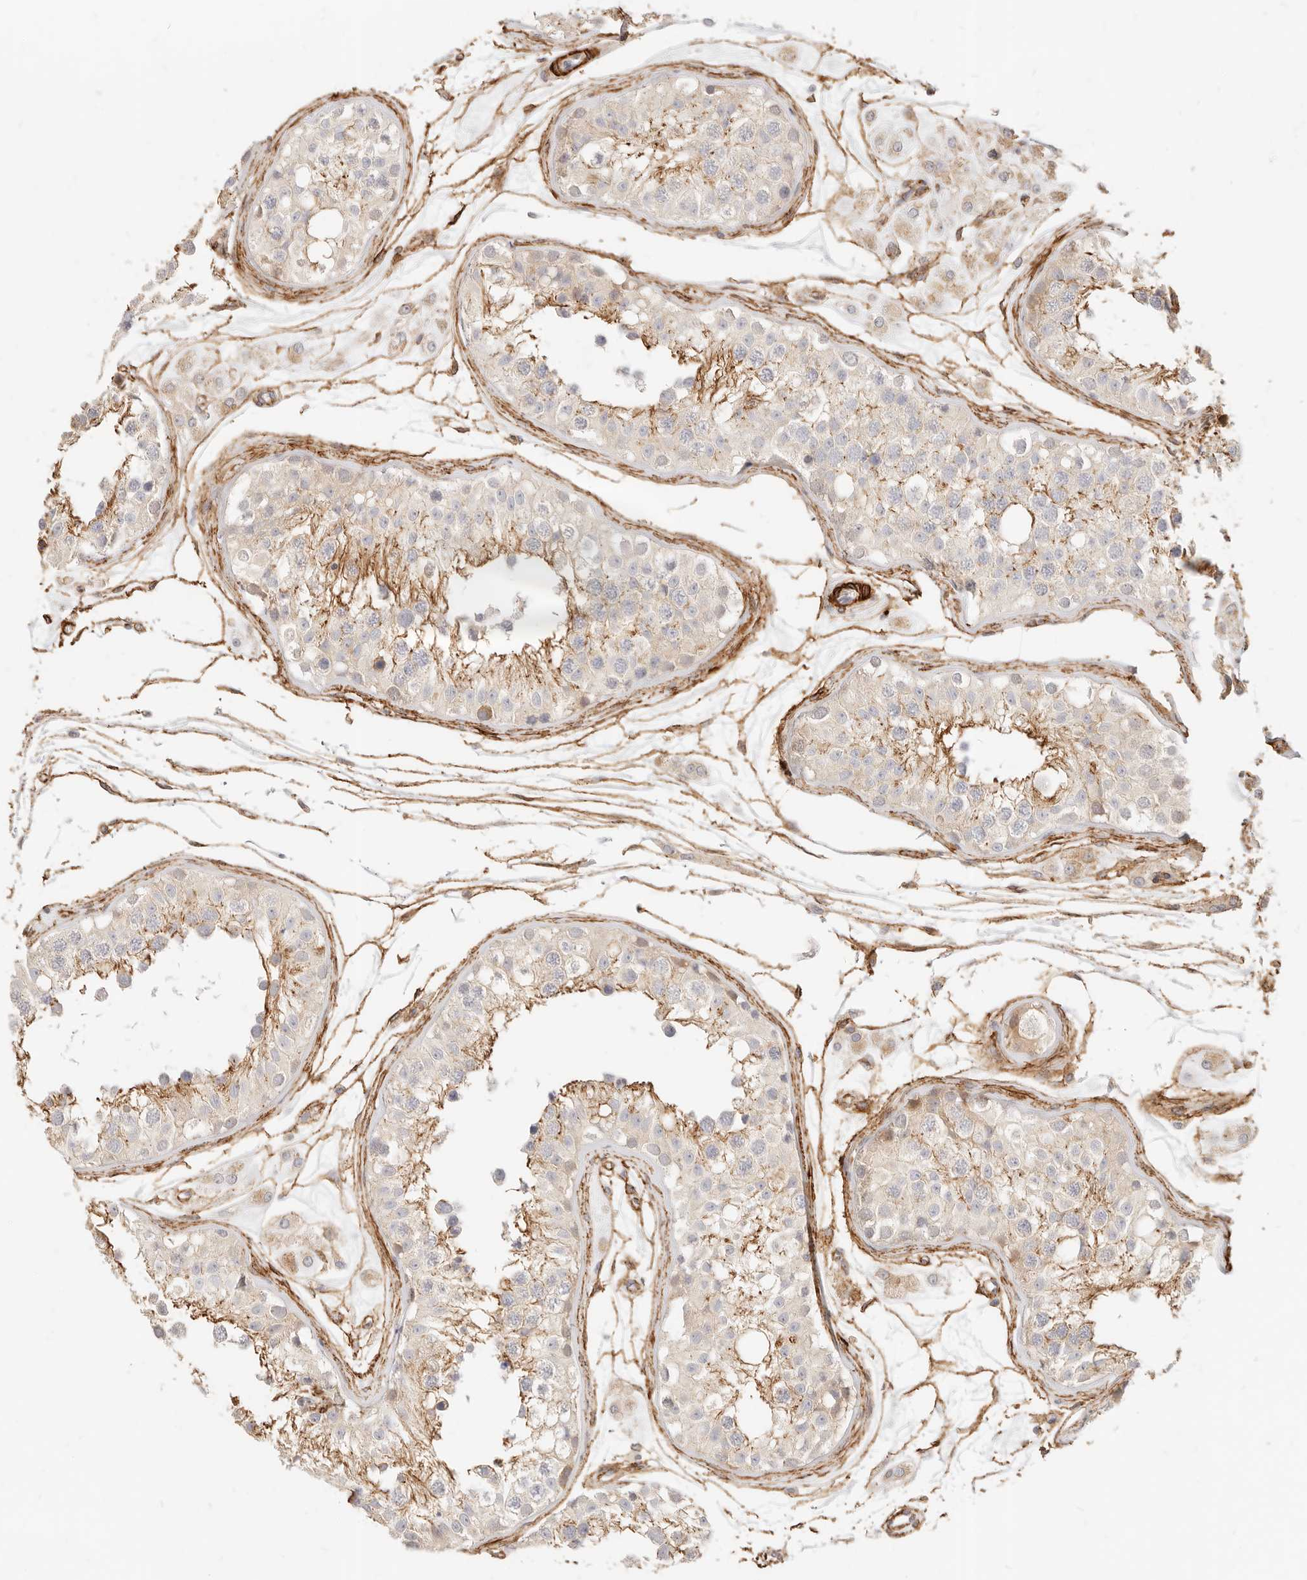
{"staining": {"intensity": "moderate", "quantity": "<25%", "location": "cytoplasmic/membranous"}, "tissue": "testis", "cell_type": "Cells in seminiferous ducts", "image_type": "normal", "snomed": [{"axis": "morphology", "description": "Normal tissue, NOS"}, {"axis": "morphology", "description": "Adenocarcinoma, metastatic, NOS"}, {"axis": "topography", "description": "Testis"}], "caption": "A micrograph of testis stained for a protein exhibits moderate cytoplasmic/membranous brown staining in cells in seminiferous ducts. The staining was performed using DAB, with brown indicating positive protein expression. Nuclei are stained blue with hematoxylin.", "gene": "TMTC2", "patient": {"sex": "male", "age": 26}}